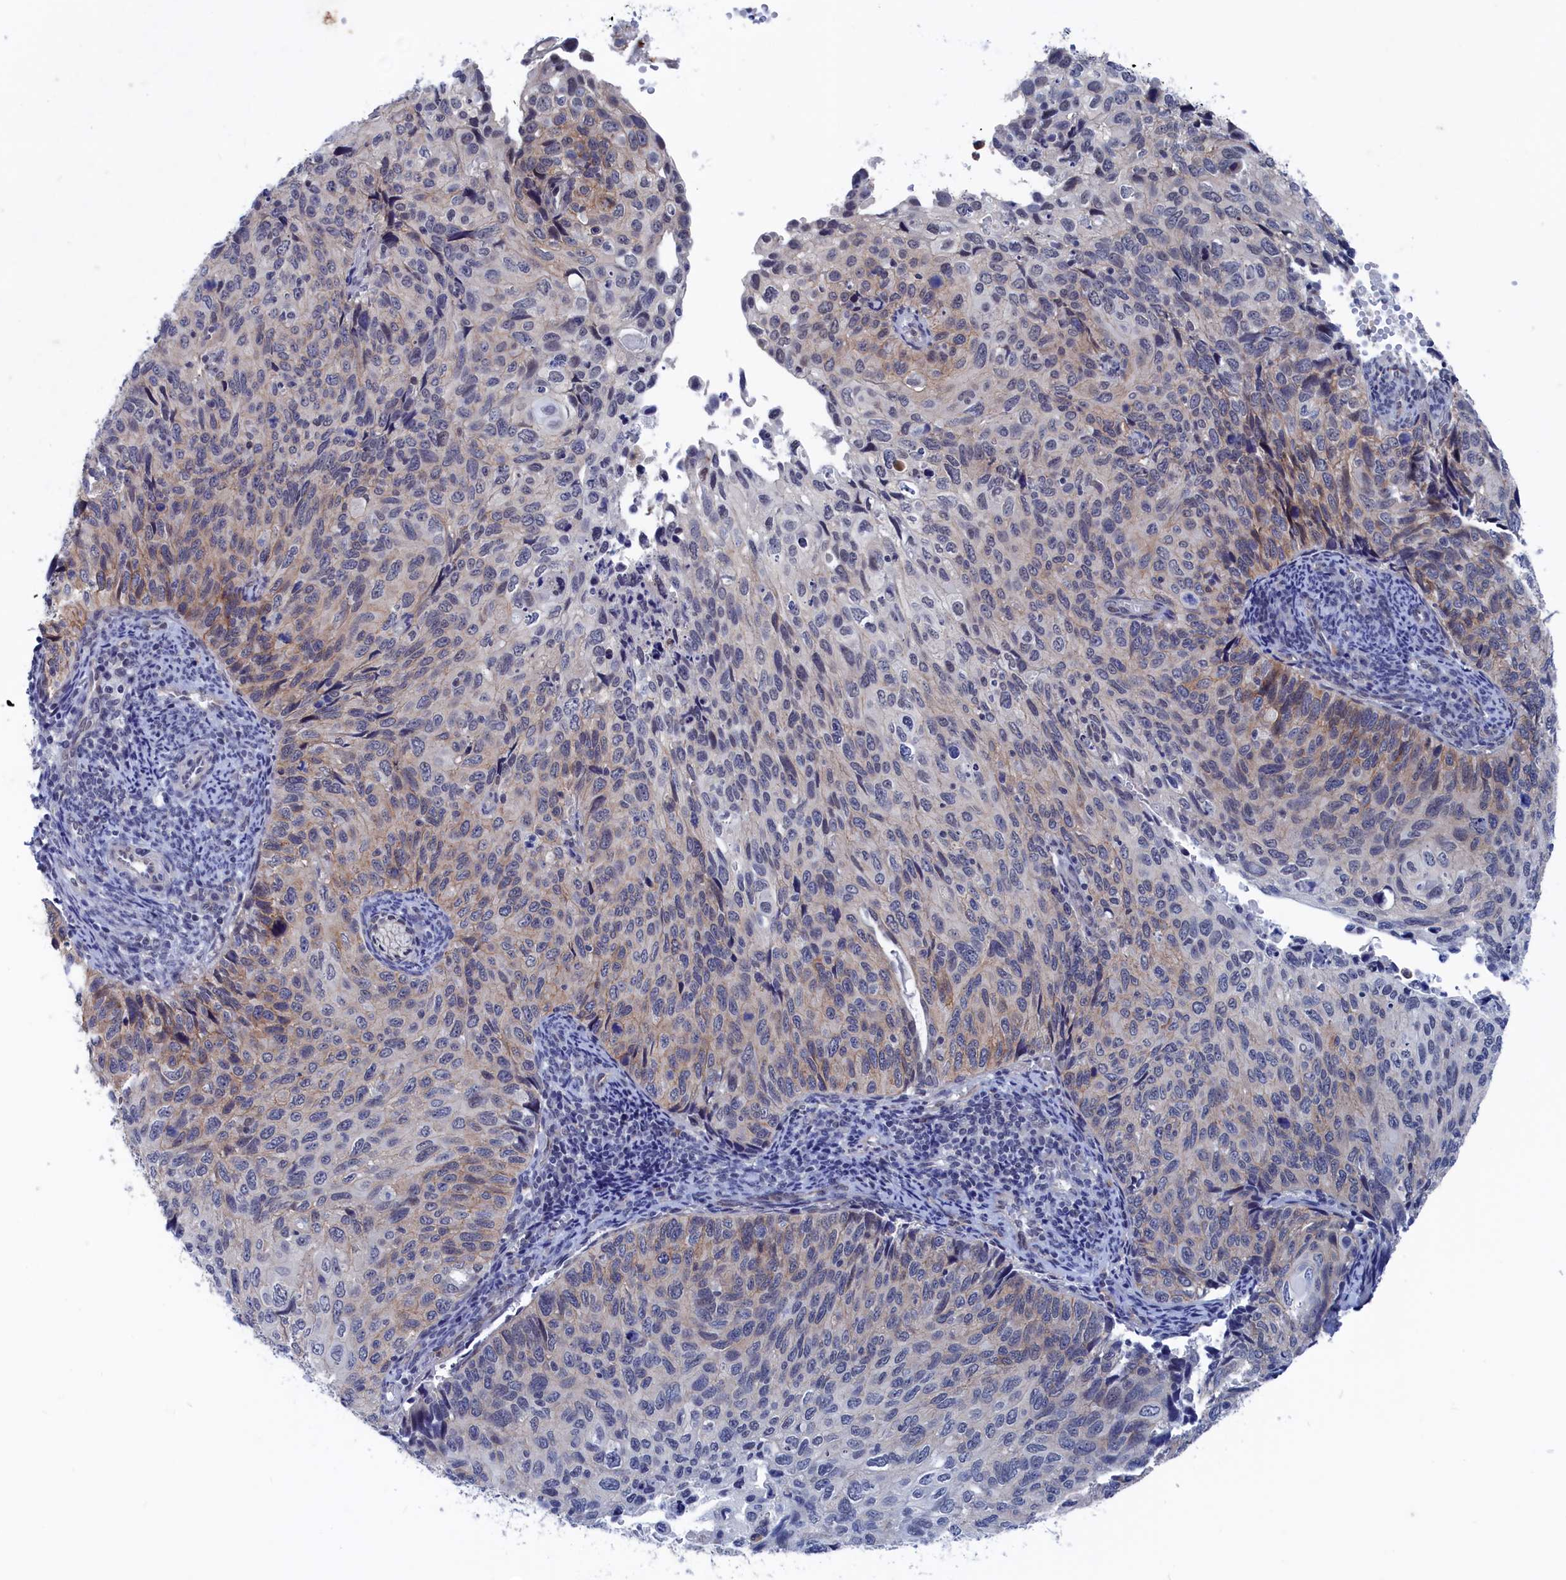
{"staining": {"intensity": "weak", "quantity": "25%-75%", "location": "cytoplasmic/membranous"}, "tissue": "cervical cancer", "cell_type": "Tumor cells", "image_type": "cancer", "snomed": [{"axis": "morphology", "description": "Squamous cell carcinoma, NOS"}, {"axis": "topography", "description": "Cervix"}], "caption": "Human cervical squamous cell carcinoma stained with a protein marker displays weak staining in tumor cells.", "gene": "MARCHF3", "patient": {"sex": "female", "age": 70}}